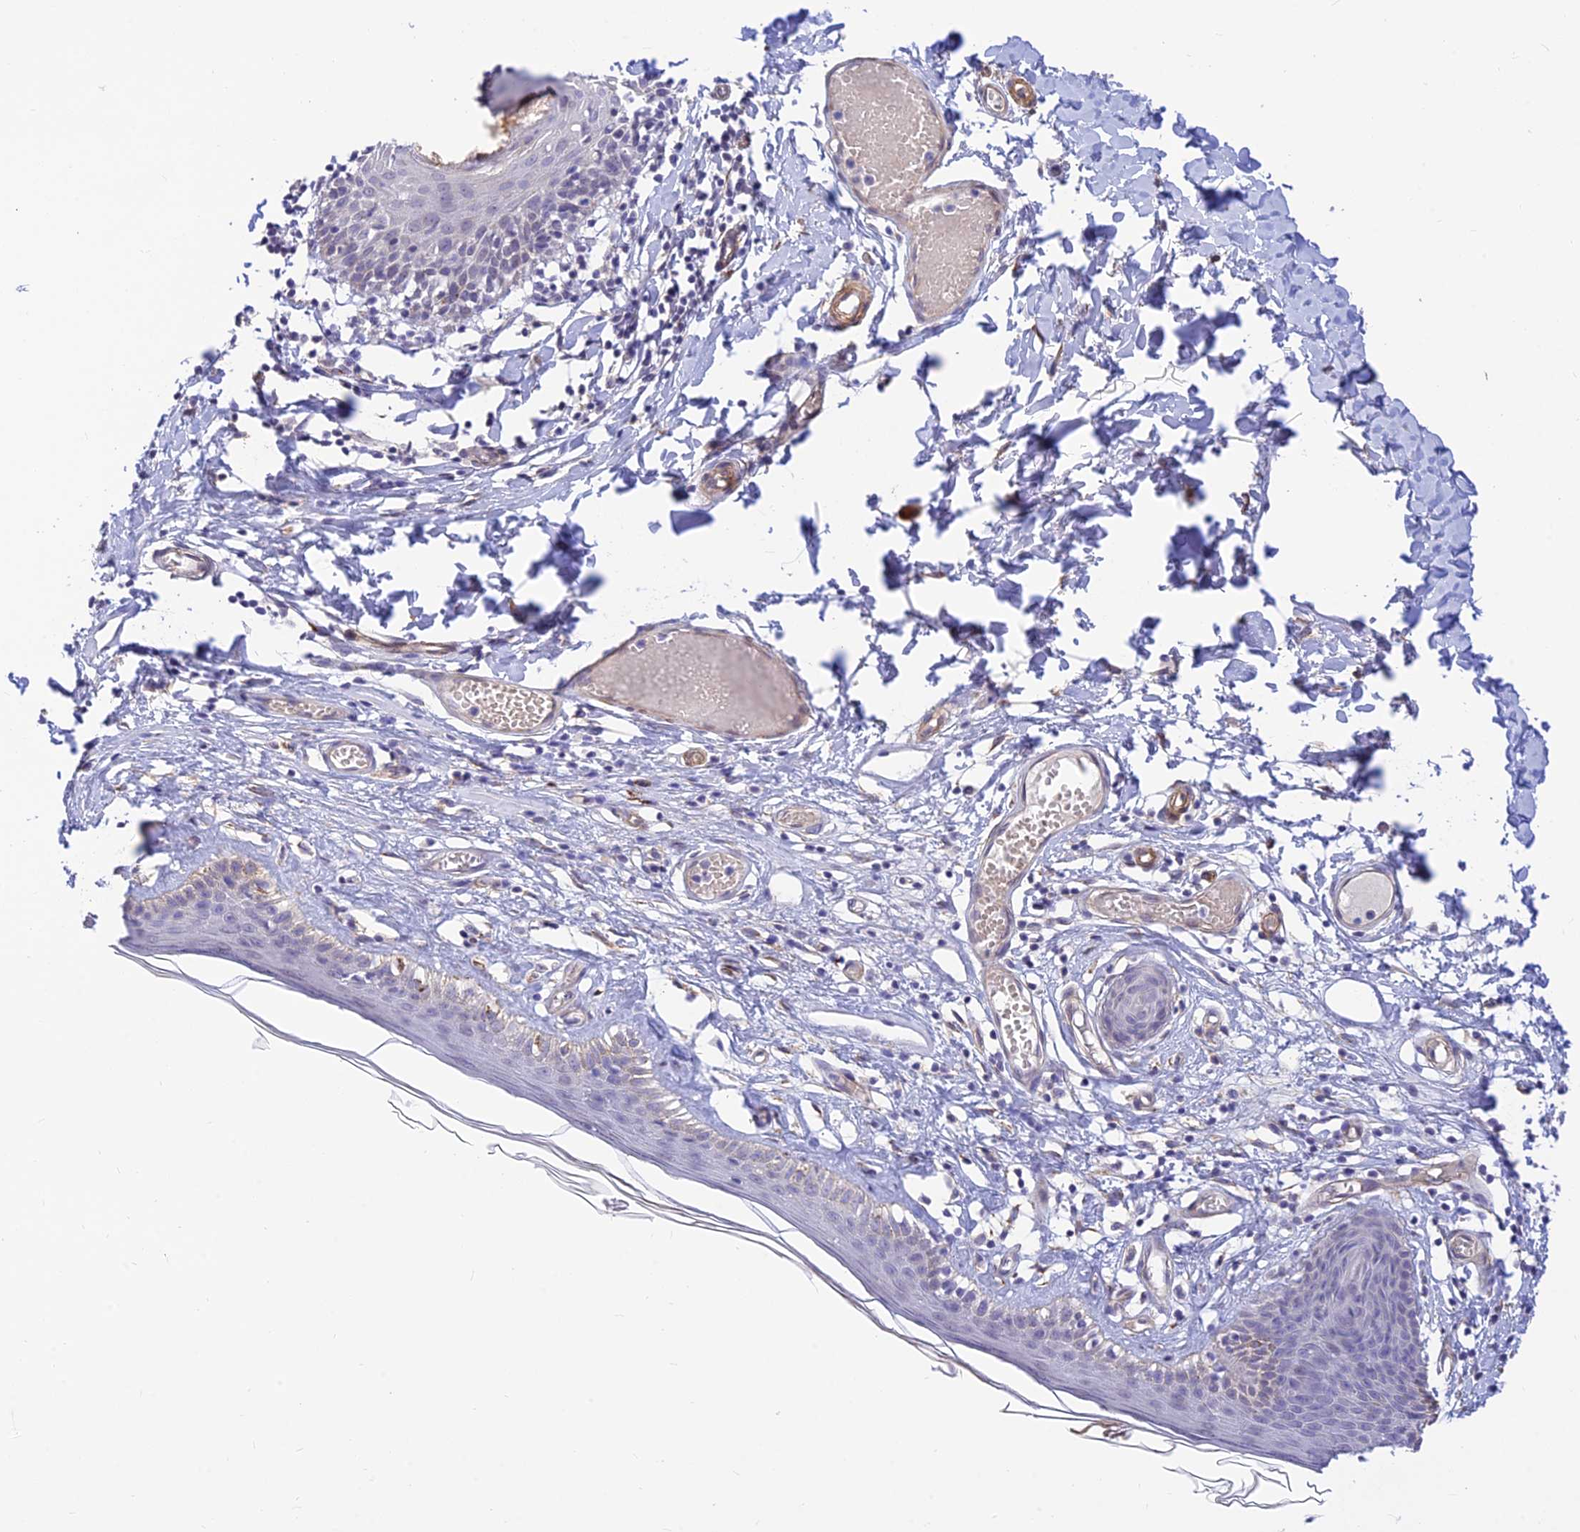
{"staining": {"intensity": "negative", "quantity": "none", "location": "none"}, "tissue": "skin", "cell_type": "Epidermal cells", "image_type": "normal", "snomed": [{"axis": "morphology", "description": "Normal tissue, NOS"}, {"axis": "topography", "description": "Adipose tissue"}, {"axis": "topography", "description": "Vascular tissue"}, {"axis": "topography", "description": "Vulva"}, {"axis": "topography", "description": "Peripheral nerve tissue"}], "caption": "Skin was stained to show a protein in brown. There is no significant expression in epidermal cells. (DAB immunohistochemistry with hematoxylin counter stain).", "gene": "ALDH1L2", "patient": {"sex": "female", "age": 86}}